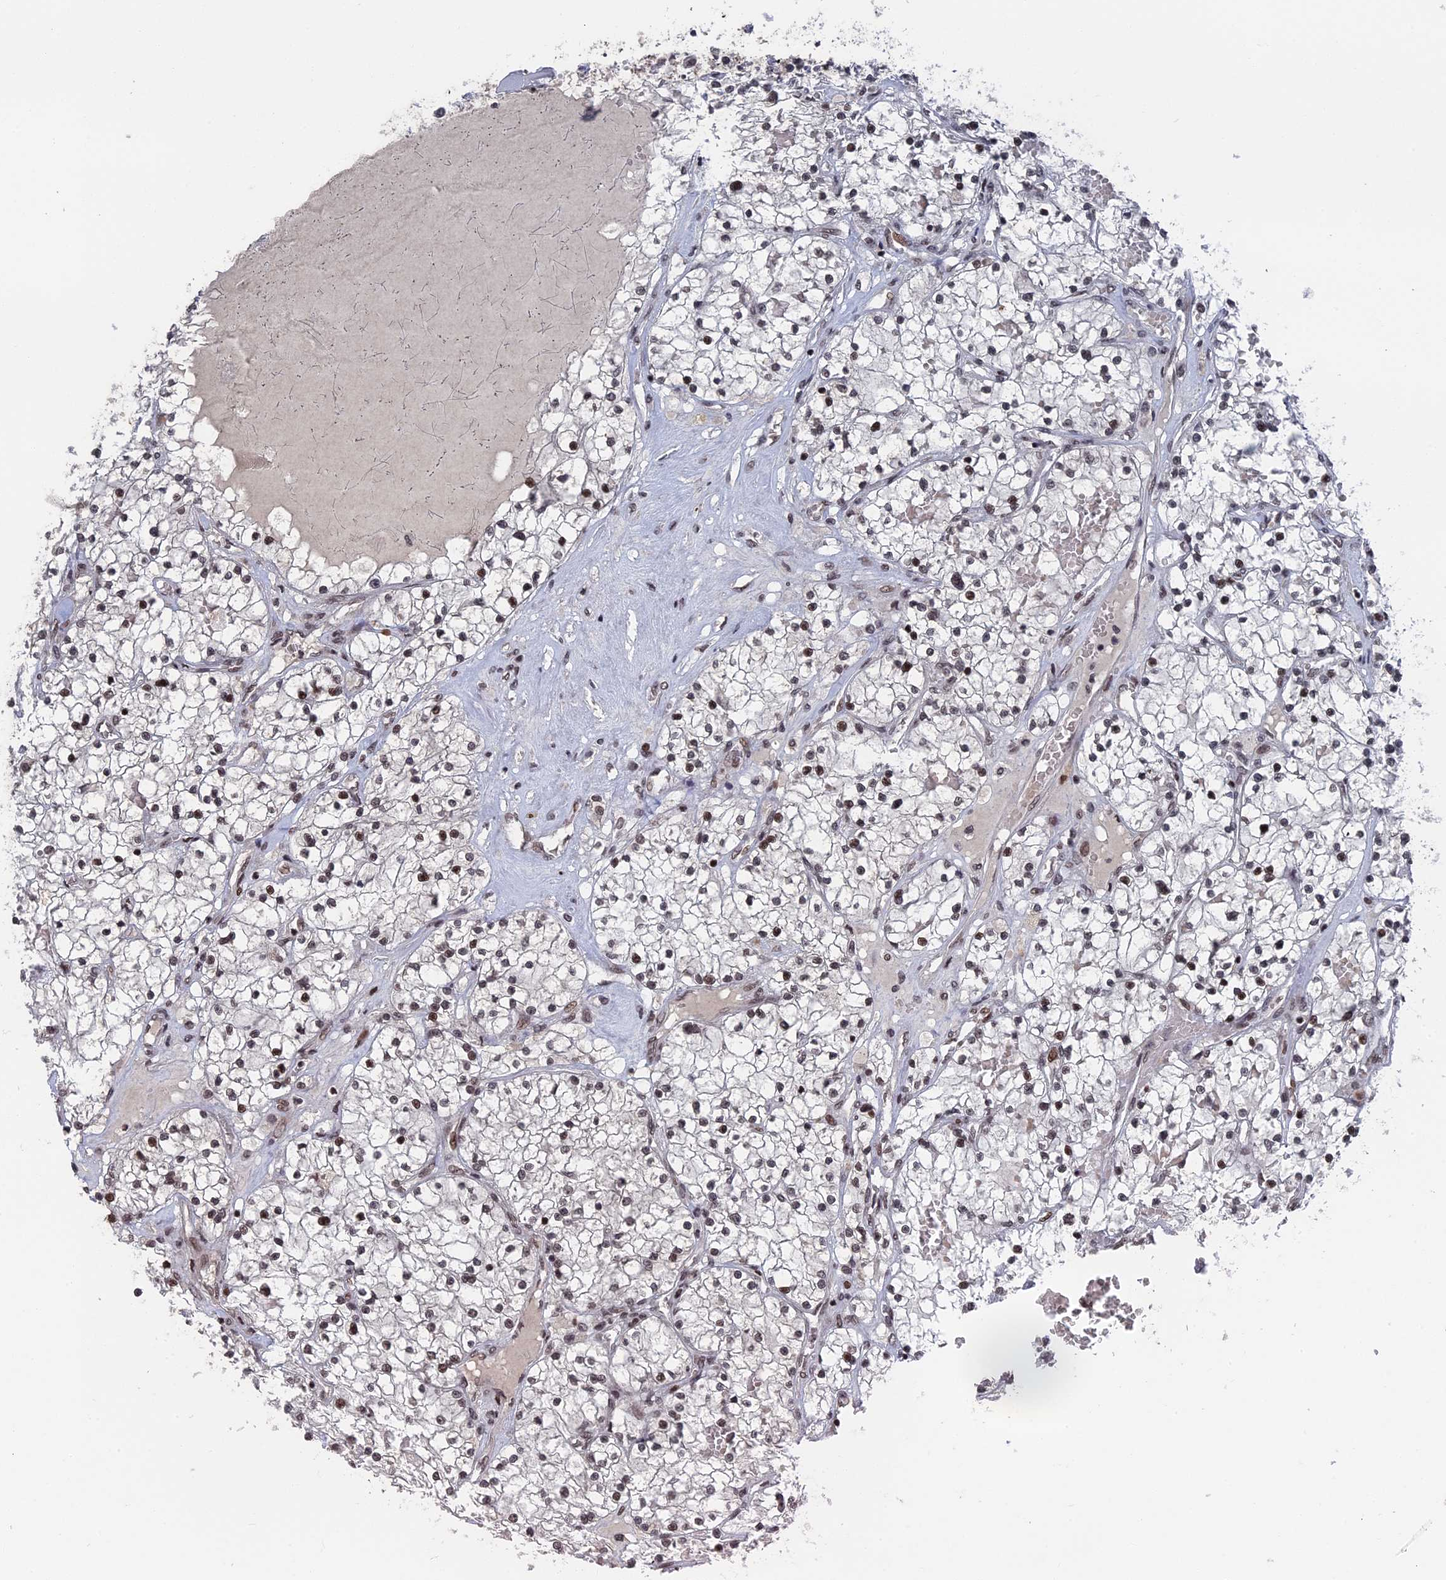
{"staining": {"intensity": "moderate", "quantity": "<25%", "location": "nuclear"}, "tissue": "renal cancer", "cell_type": "Tumor cells", "image_type": "cancer", "snomed": [{"axis": "morphology", "description": "Normal tissue, NOS"}, {"axis": "morphology", "description": "Adenocarcinoma, NOS"}, {"axis": "topography", "description": "Kidney"}], "caption": "Protein staining by immunohistochemistry demonstrates moderate nuclear staining in about <25% of tumor cells in adenocarcinoma (renal).", "gene": "NR2C2AP", "patient": {"sex": "male", "age": 68}}